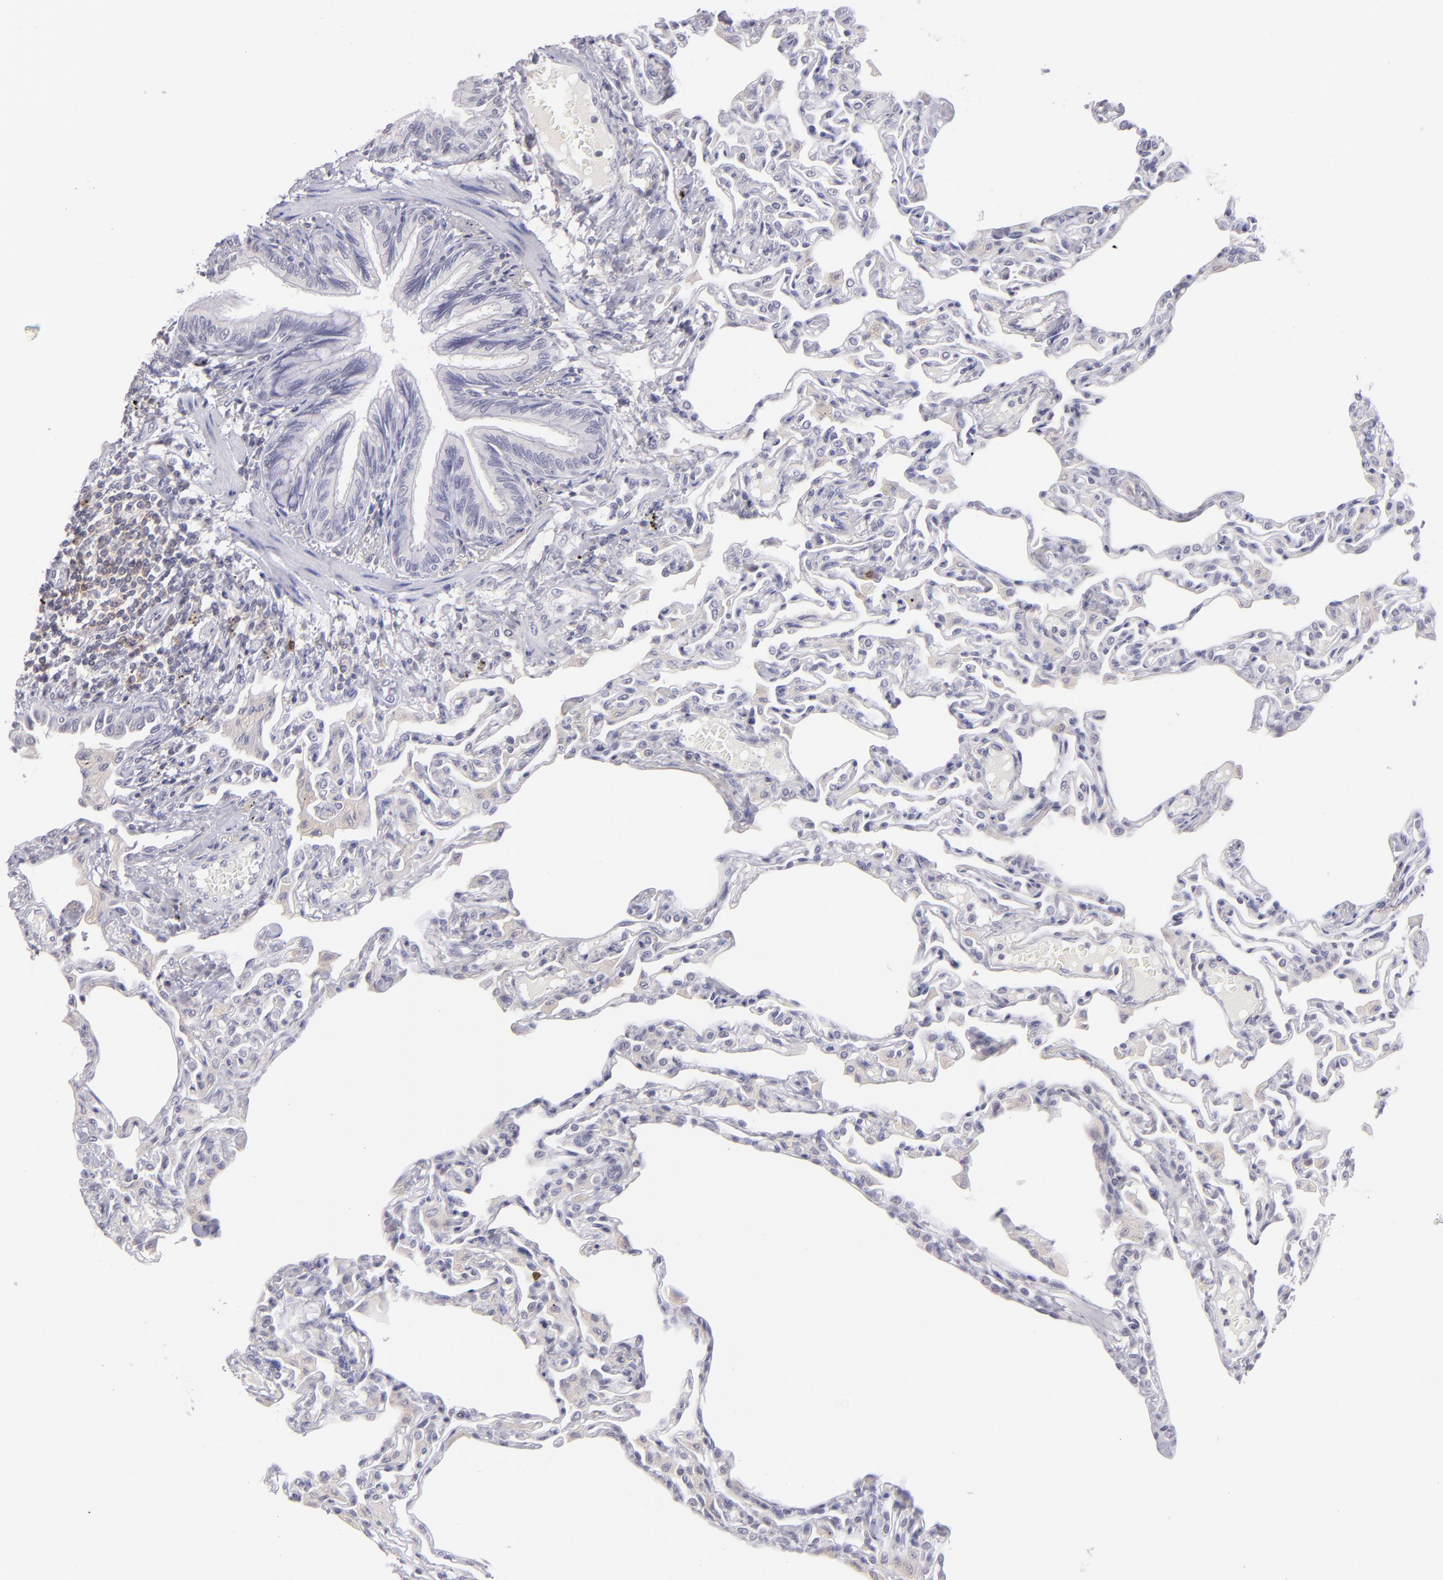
{"staining": {"intensity": "negative", "quantity": "none", "location": "none"}, "tissue": "lung", "cell_type": "Alveolar cells", "image_type": "normal", "snomed": [{"axis": "morphology", "description": "Normal tissue, NOS"}, {"axis": "topography", "description": "Lung"}], "caption": "This image is of benign lung stained with immunohistochemistry (IHC) to label a protein in brown with the nuclei are counter-stained blue. There is no expression in alveolar cells. The staining is performed using DAB (3,3'-diaminobenzidine) brown chromogen with nuclei counter-stained in using hematoxylin.", "gene": "IL2RA", "patient": {"sex": "female", "age": 49}}